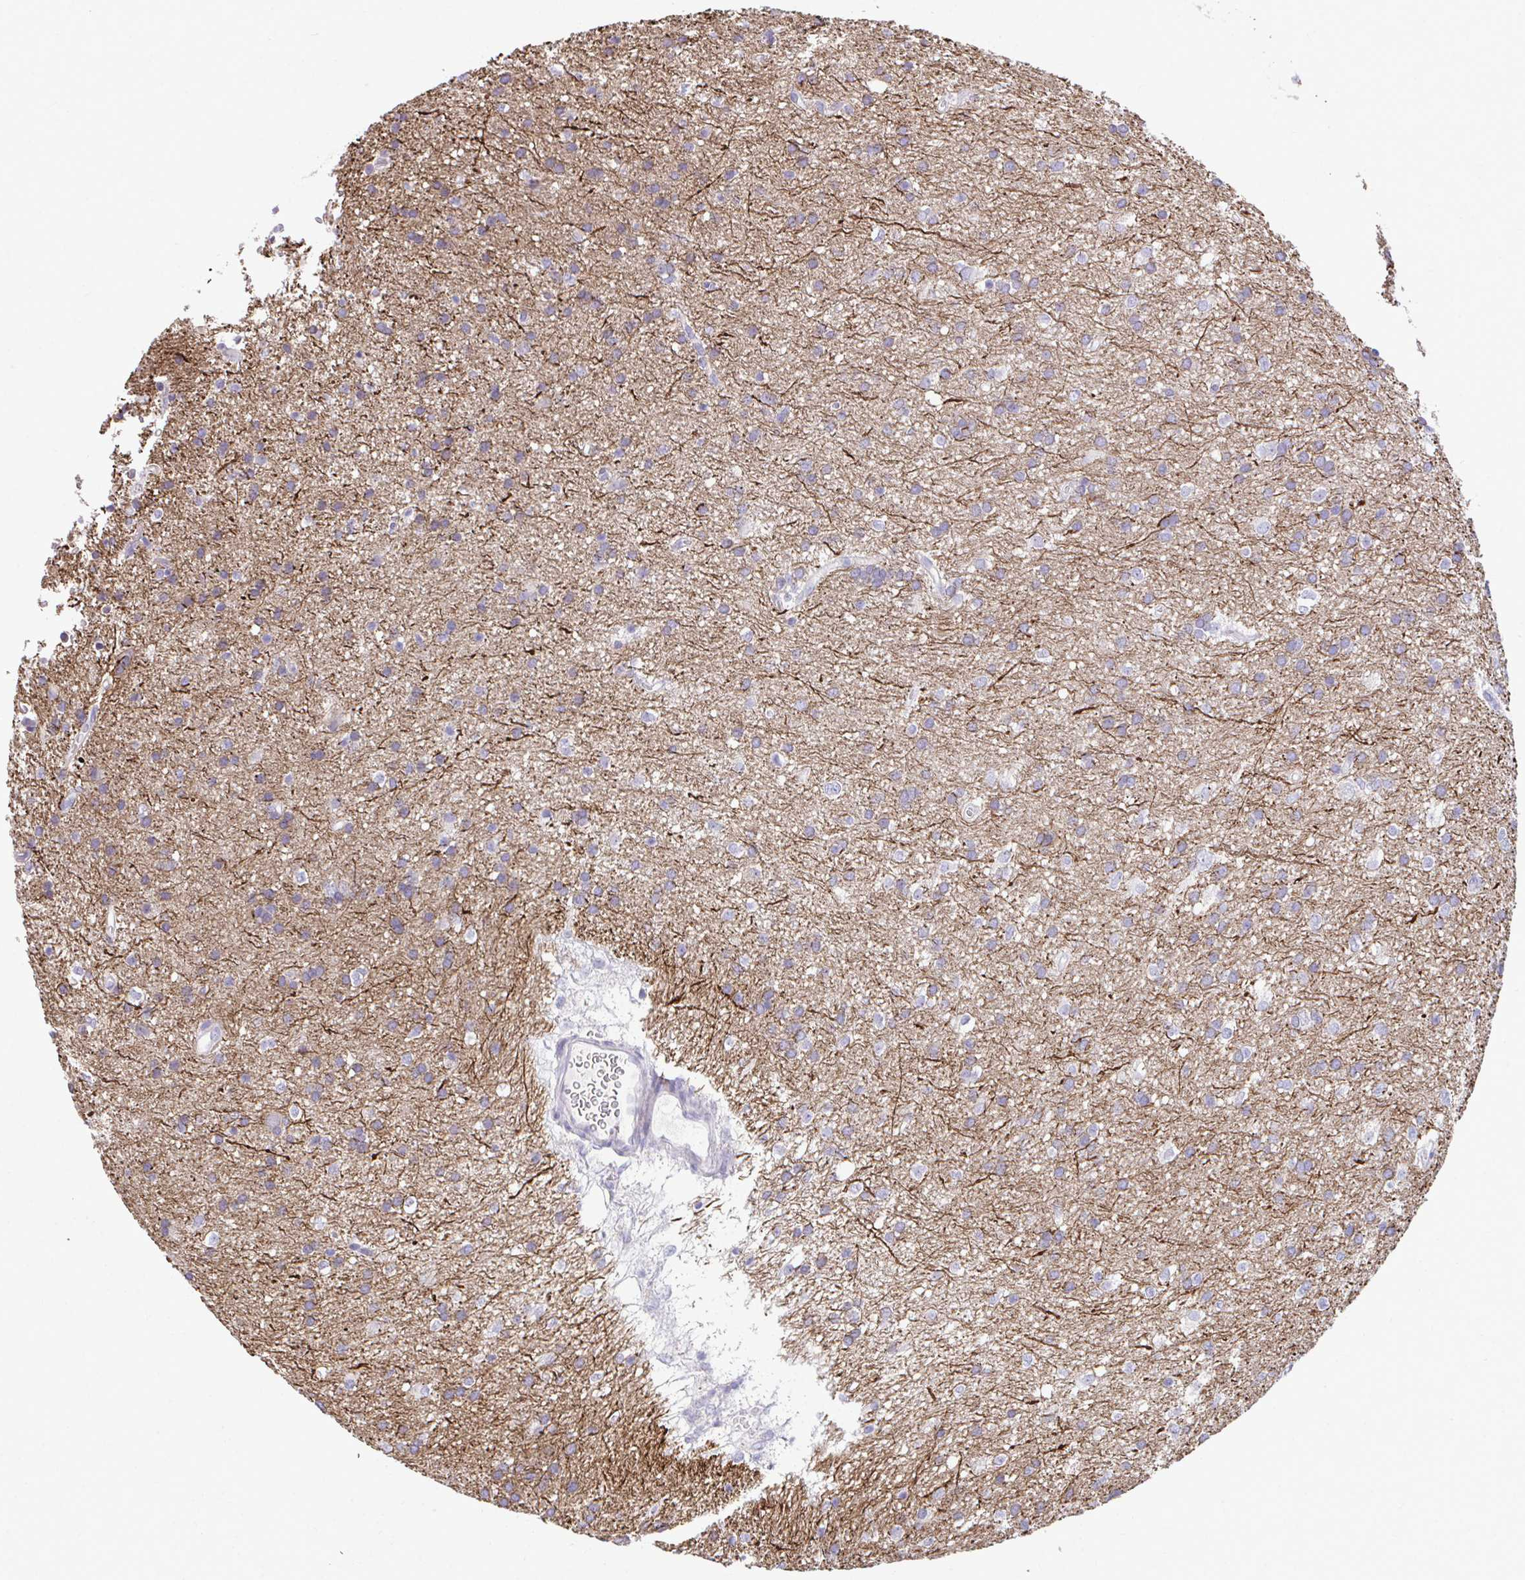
{"staining": {"intensity": "negative", "quantity": "none", "location": "none"}, "tissue": "glioma", "cell_type": "Tumor cells", "image_type": "cancer", "snomed": [{"axis": "morphology", "description": "Glioma, malignant, Low grade"}, {"axis": "topography", "description": "Brain"}], "caption": "Immunohistochemistry (IHC) micrograph of human malignant glioma (low-grade) stained for a protein (brown), which exhibits no positivity in tumor cells. Brightfield microscopy of immunohistochemistry stained with DAB (brown) and hematoxylin (blue), captured at high magnification.", "gene": "PIGK", "patient": {"sex": "female", "age": 33}}